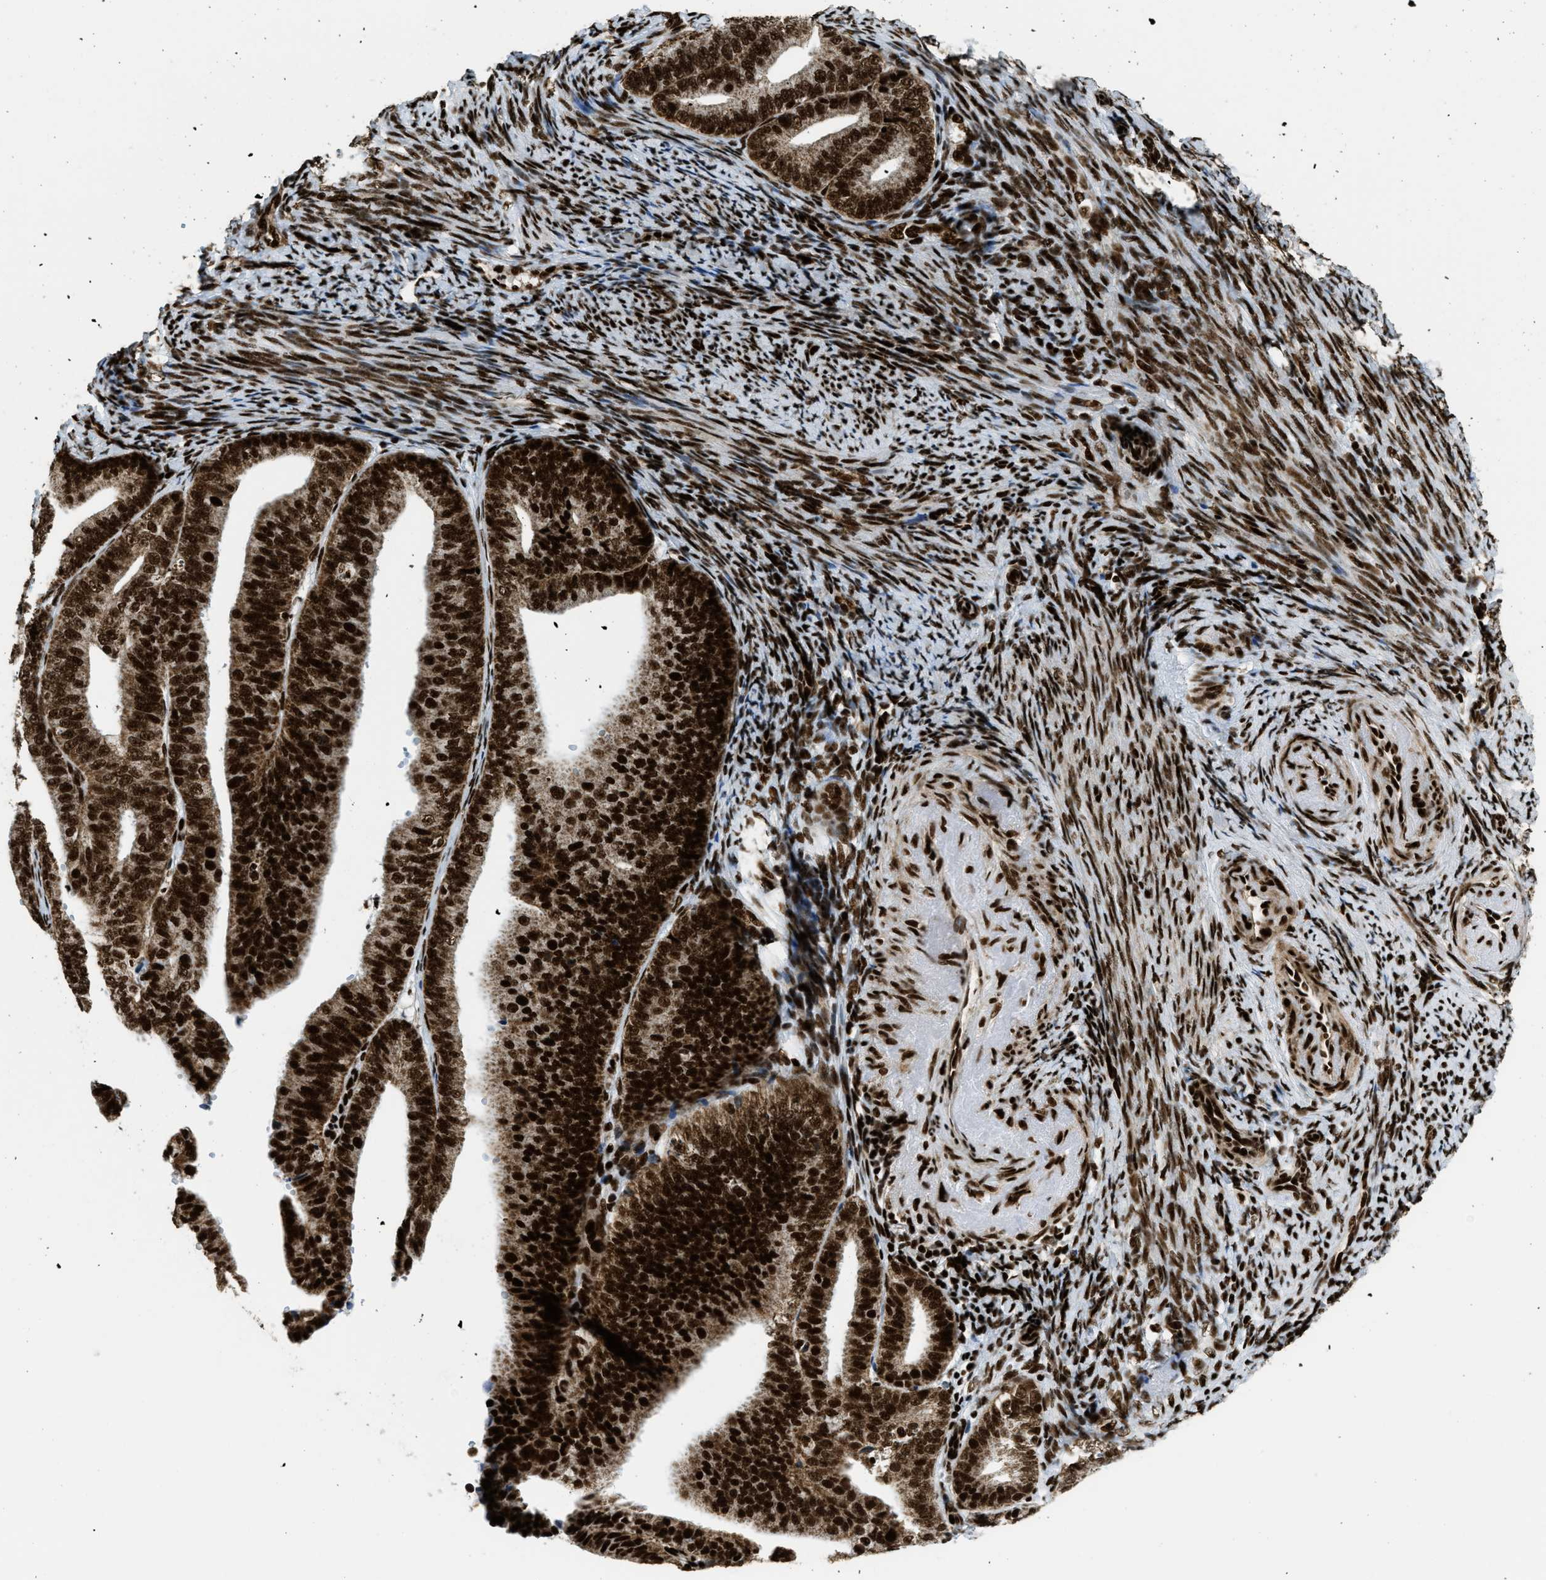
{"staining": {"intensity": "strong", "quantity": ">75%", "location": "cytoplasmic/membranous,nuclear"}, "tissue": "endometrial cancer", "cell_type": "Tumor cells", "image_type": "cancer", "snomed": [{"axis": "morphology", "description": "Adenocarcinoma, NOS"}, {"axis": "topography", "description": "Endometrium"}], "caption": "DAB (3,3'-diaminobenzidine) immunohistochemical staining of human endometrial adenocarcinoma exhibits strong cytoplasmic/membranous and nuclear protein expression in approximately >75% of tumor cells.", "gene": "GABPB1", "patient": {"sex": "female", "age": 63}}